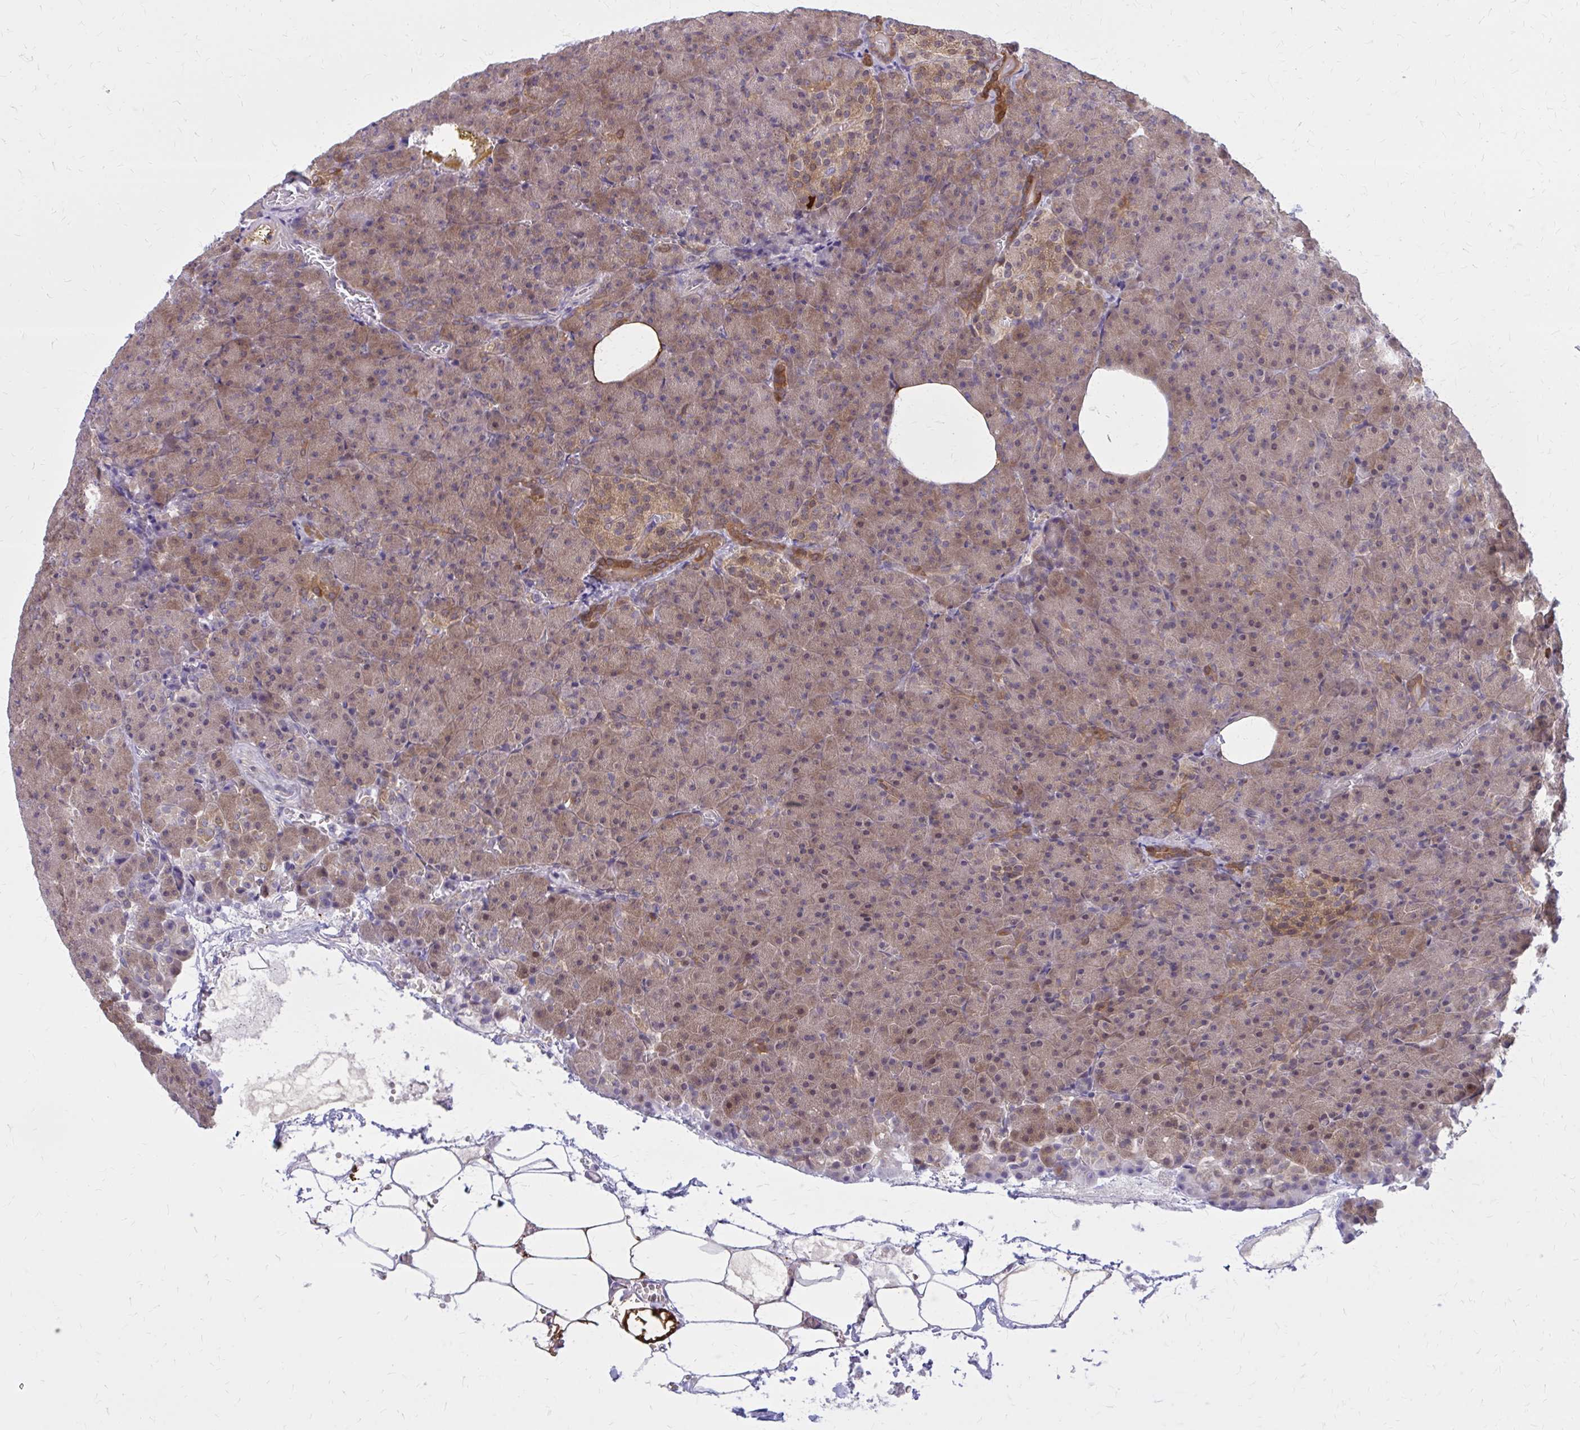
{"staining": {"intensity": "strong", "quantity": "25%-75%", "location": "cytoplasmic/membranous"}, "tissue": "pancreas", "cell_type": "Exocrine glandular cells", "image_type": "normal", "snomed": [{"axis": "morphology", "description": "Normal tissue, NOS"}, {"axis": "topography", "description": "Pancreas"}], "caption": "Protein staining of normal pancreas displays strong cytoplasmic/membranous positivity in about 25%-75% of exocrine glandular cells.", "gene": "DBI", "patient": {"sex": "female", "age": 74}}